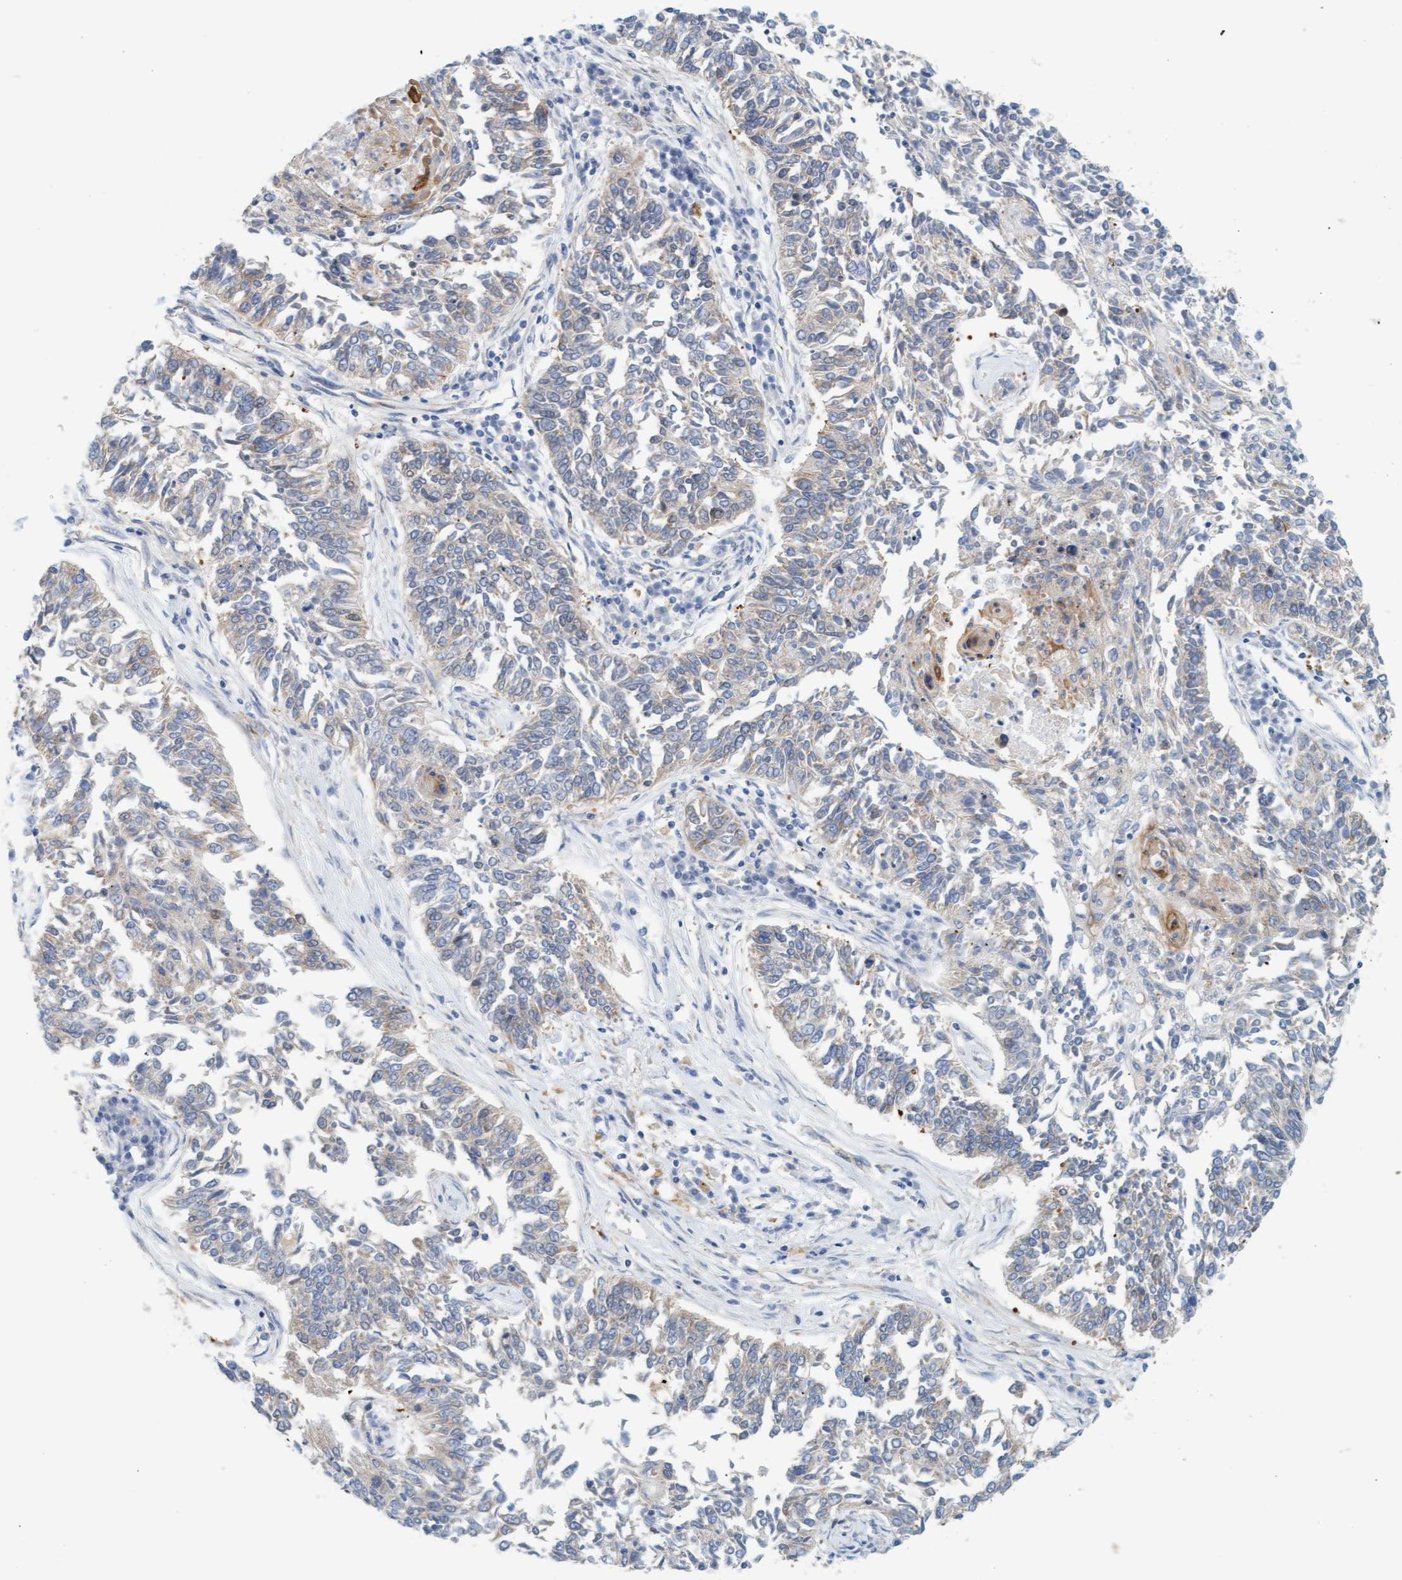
{"staining": {"intensity": "moderate", "quantity": "<25%", "location": "cytoplasmic/membranous"}, "tissue": "lung cancer", "cell_type": "Tumor cells", "image_type": "cancer", "snomed": [{"axis": "morphology", "description": "Normal tissue, NOS"}, {"axis": "morphology", "description": "Squamous cell carcinoma, NOS"}, {"axis": "topography", "description": "Cartilage tissue"}, {"axis": "topography", "description": "Bronchus"}, {"axis": "topography", "description": "Lung"}], "caption": "A histopathology image of human lung cancer (squamous cell carcinoma) stained for a protein displays moderate cytoplasmic/membranous brown staining in tumor cells.", "gene": "EIF4EBP1", "patient": {"sex": "female", "age": 49}}